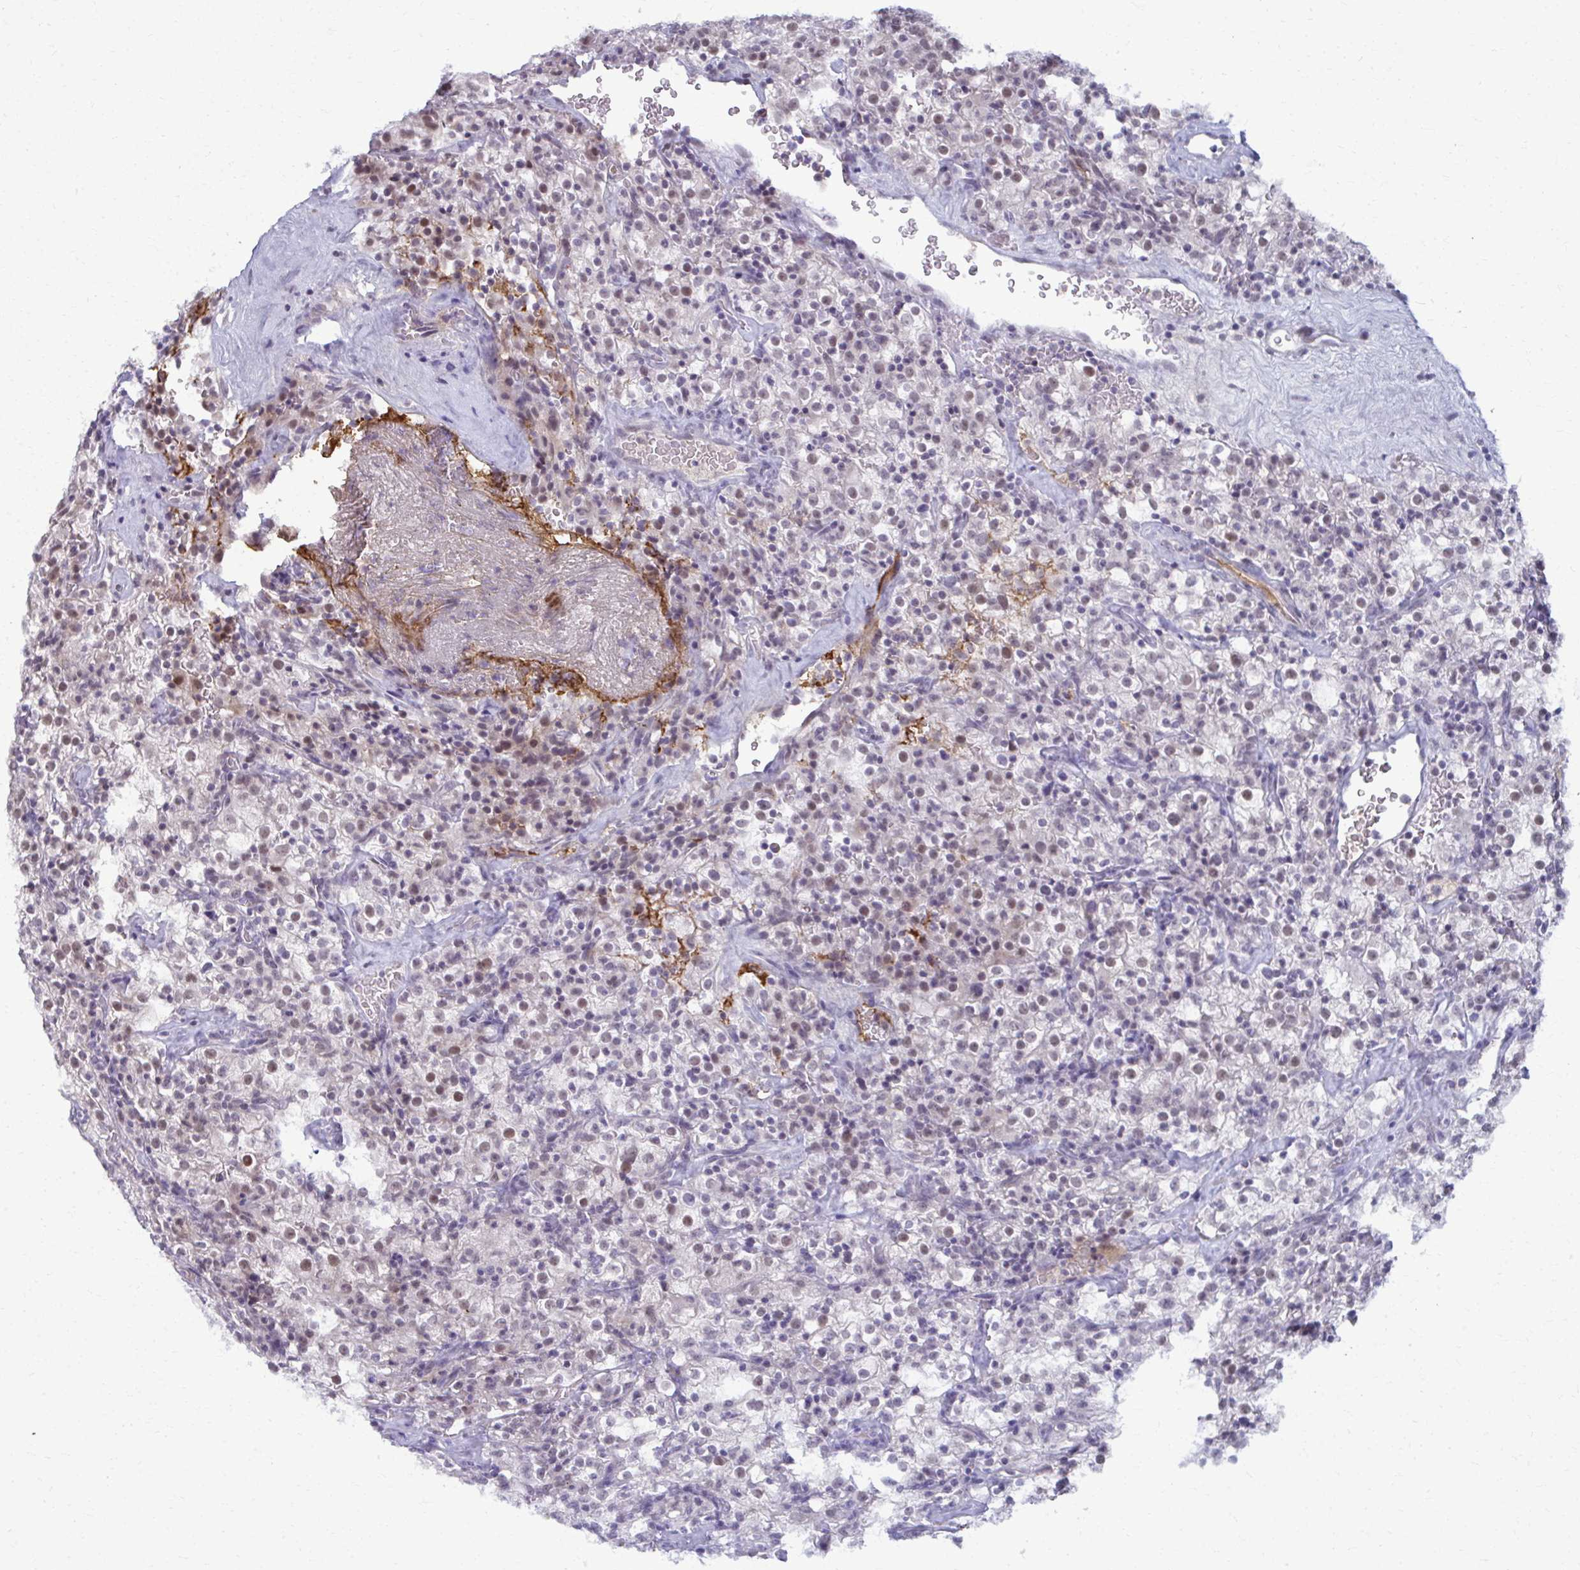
{"staining": {"intensity": "weak", "quantity": "<25%", "location": "nuclear"}, "tissue": "renal cancer", "cell_type": "Tumor cells", "image_type": "cancer", "snomed": [{"axis": "morphology", "description": "Adenocarcinoma, NOS"}, {"axis": "topography", "description": "Kidney"}], "caption": "High power microscopy photomicrograph of an IHC image of renal adenocarcinoma, revealing no significant staining in tumor cells.", "gene": "MAF1", "patient": {"sex": "female", "age": 74}}